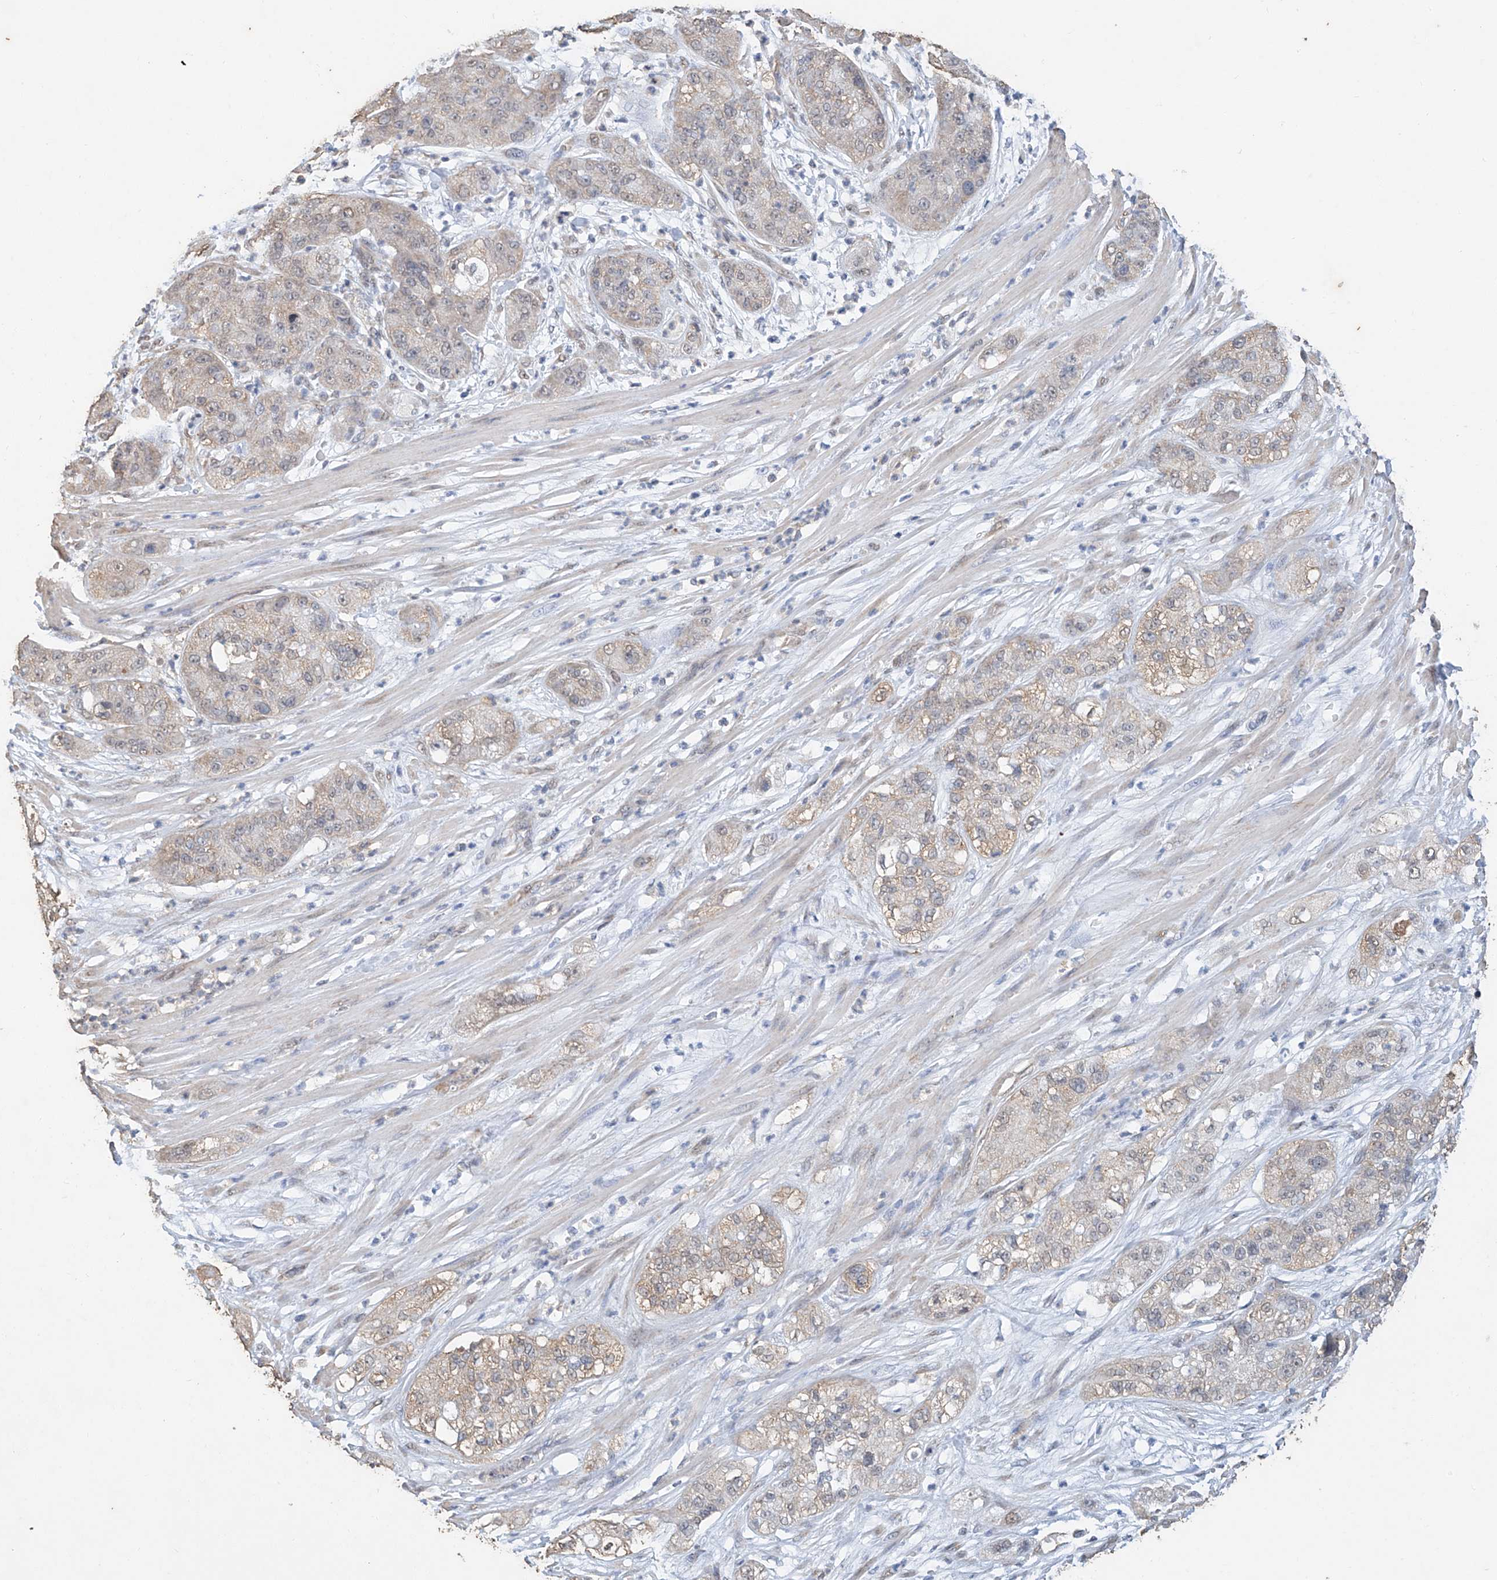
{"staining": {"intensity": "weak", "quantity": "<25%", "location": "cytoplasmic/membranous"}, "tissue": "pancreatic cancer", "cell_type": "Tumor cells", "image_type": "cancer", "snomed": [{"axis": "morphology", "description": "Adenocarcinoma, NOS"}, {"axis": "topography", "description": "Pancreas"}], "caption": "There is no significant expression in tumor cells of pancreatic adenocarcinoma.", "gene": "CERS4", "patient": {"sex": "female", "age": 78}}